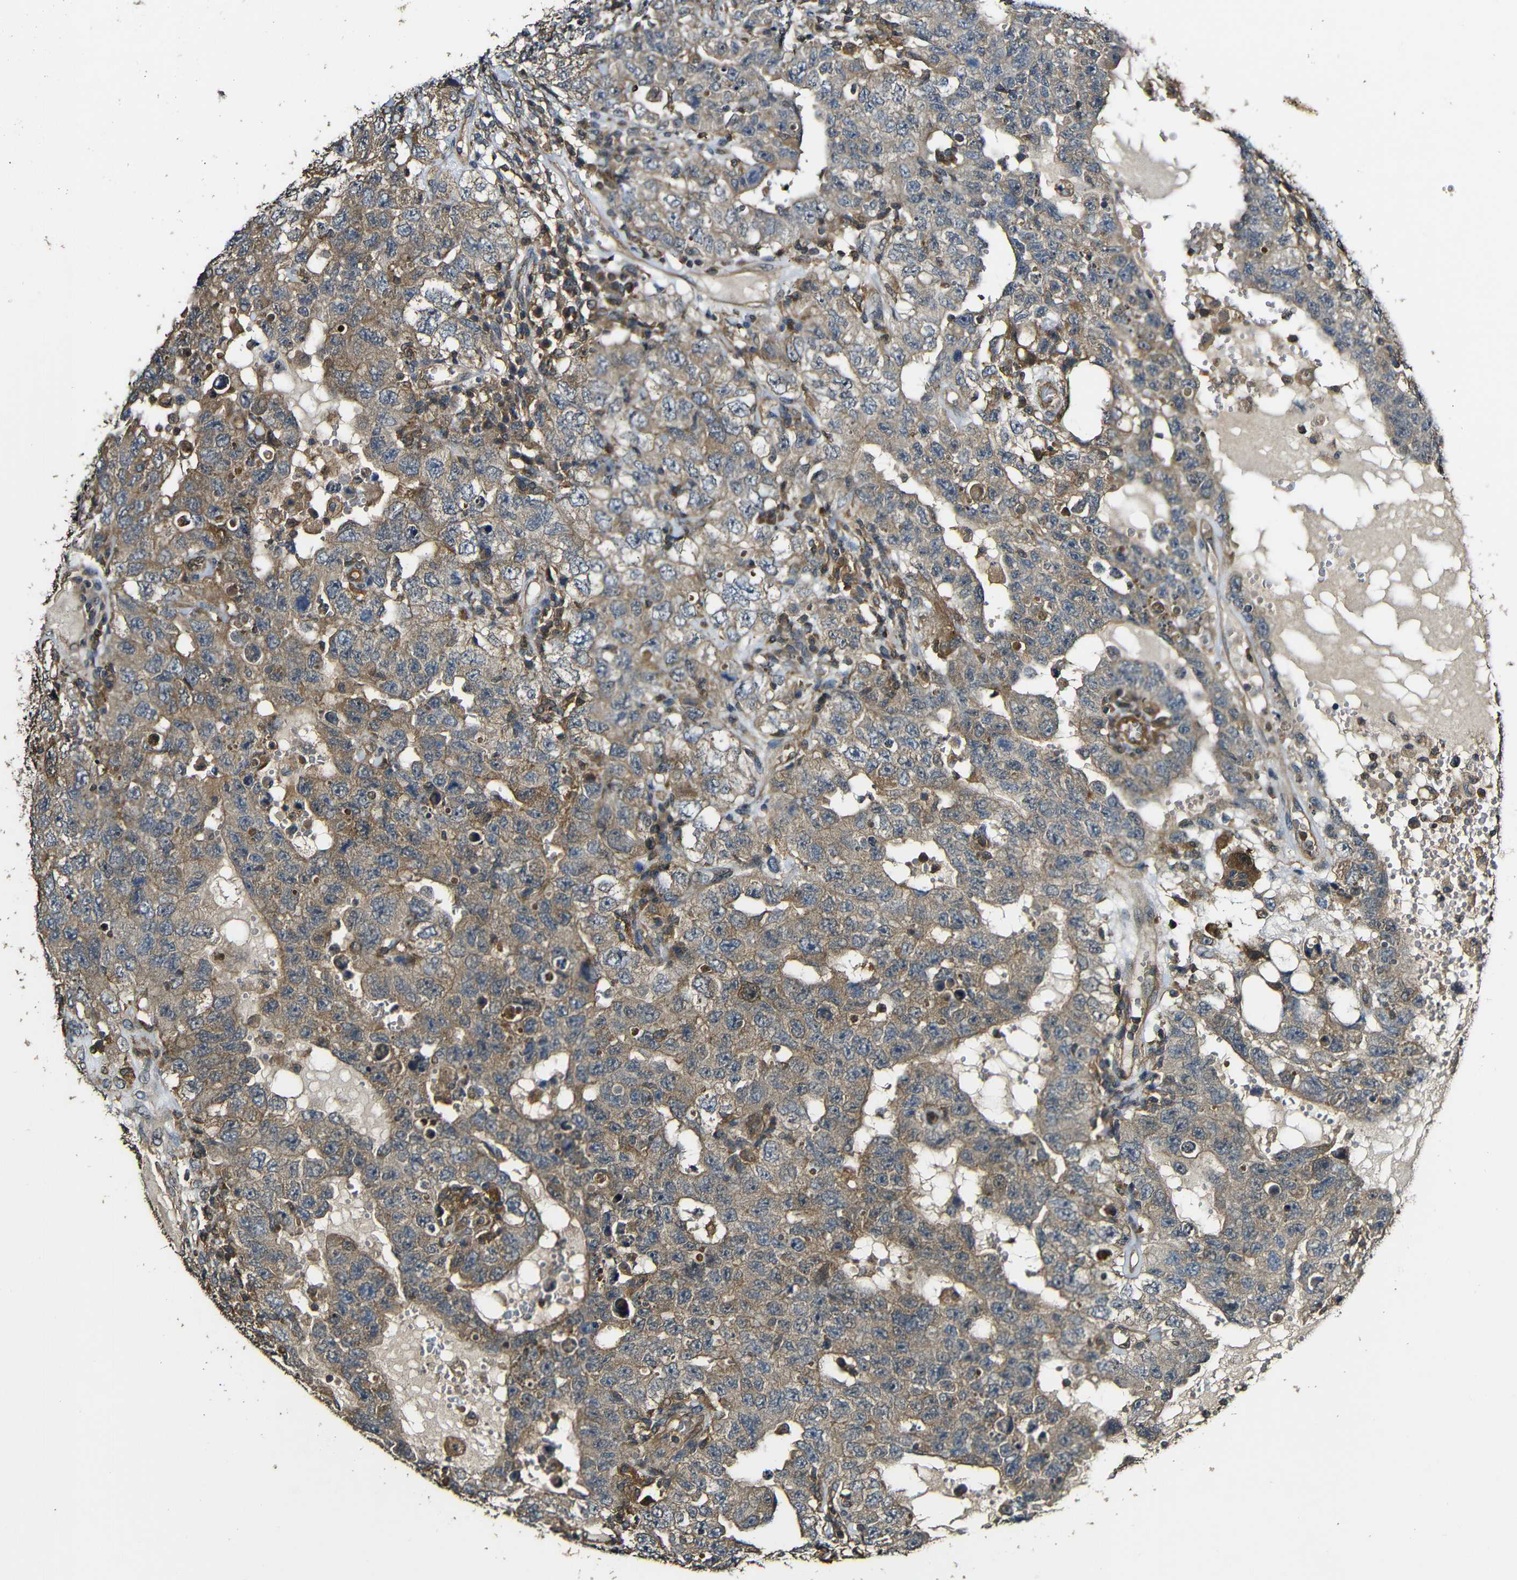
{"staining": {"intensity": "moderate", "quantity": ">75%", "location": "cytoplasmic/membranous"}, "tissue": "testis cancer", "cell_type": "Tumor cells", "image_type": "cancer", "snomed": [{"axis": "morphology", "description": "Carcinoma, Embryonal, NOS"}, {"axis": "topography", "description": "Testis"}], "caption": "A micrograph showing moderate cytoplasmic/membranous expression in about >75% of tumor cells in testis cancer (embryonal carcinoma), as visualized by brown immunohistochemical staining.", "gene": "CASP8", "patient": {"sex": "male", "age": 26}}